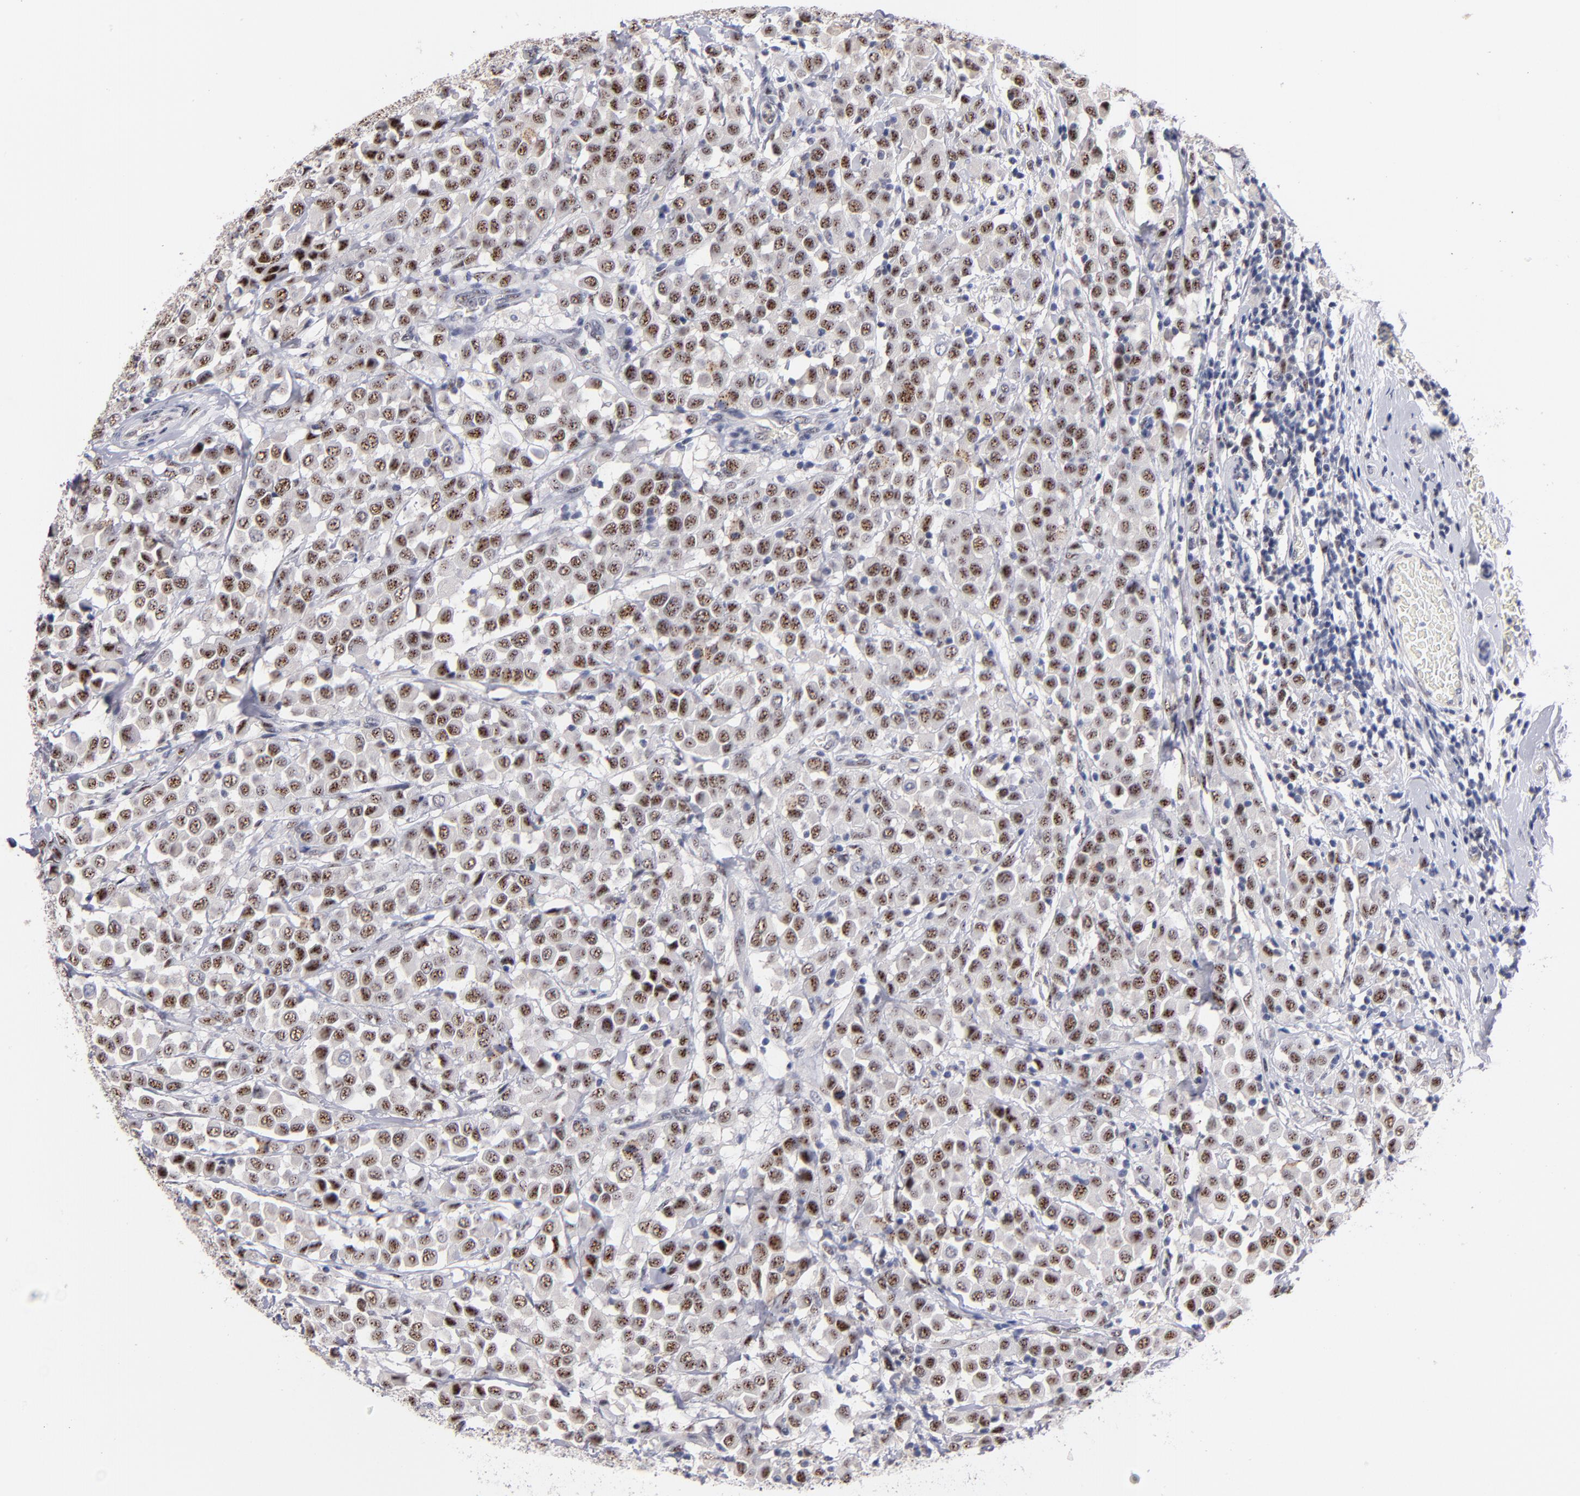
{"staining": {"intensity": "moderate", "quantity": "25%-75%", "location": "nuclear"}, "tissue": "breast cancer", "cell_type": "Tumor cells", "image_type": "cancer", "snomed": [{"axis": "morphology", "description": "Duct carcinoma"}, {"axis": "topography", "description": "Breast"}], "caption": "Breast cancer was stained to show a protein in brown. There is medium levels of moderate nuclear staining in about 25%-75% of tumor cells.", "gene": "RAF1", "patient": {"sex": "female", "age": 61}}